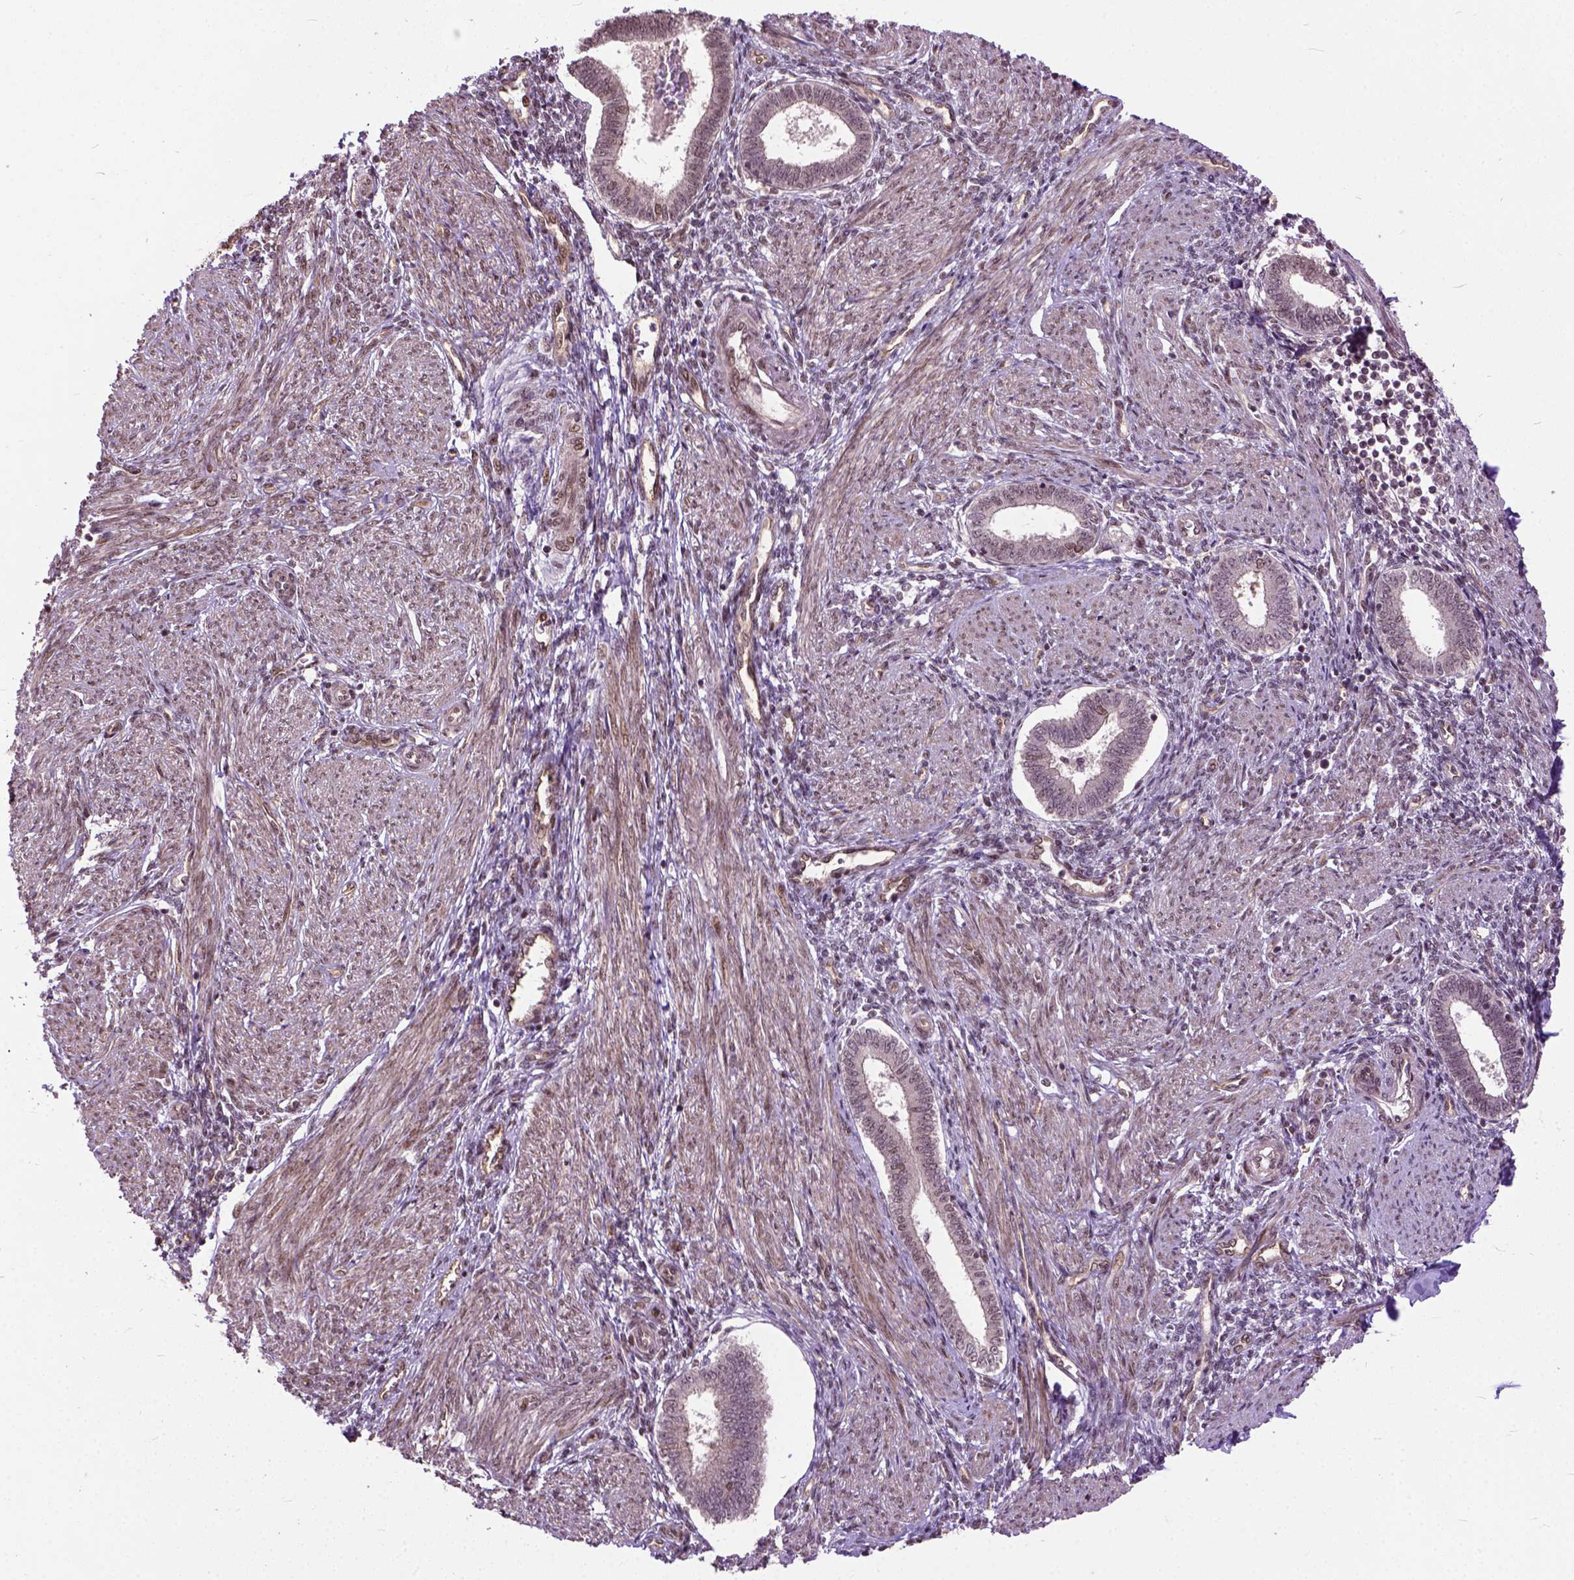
{"staining": {"intensity": "moderate", "quantity": ">75%", "location": "nuclear"}, "tissue": "endometrium", "cell_type": "Cells in endometrial stroma", "image_type": "normal", "snomed": [{"axis": "morphology", "description": "Normal tissue, NOS"}, {"axis": "topography", "description": "Endometrium"}], "caption": "This image exhibits immunohistochemistry staining of benign human endometrium, with medium moderate nuclear positivity in approximately >75% of cells in endometrial stroma.", "gene": "ZNF630", "patient": {"sex": "female", "age": 42}}